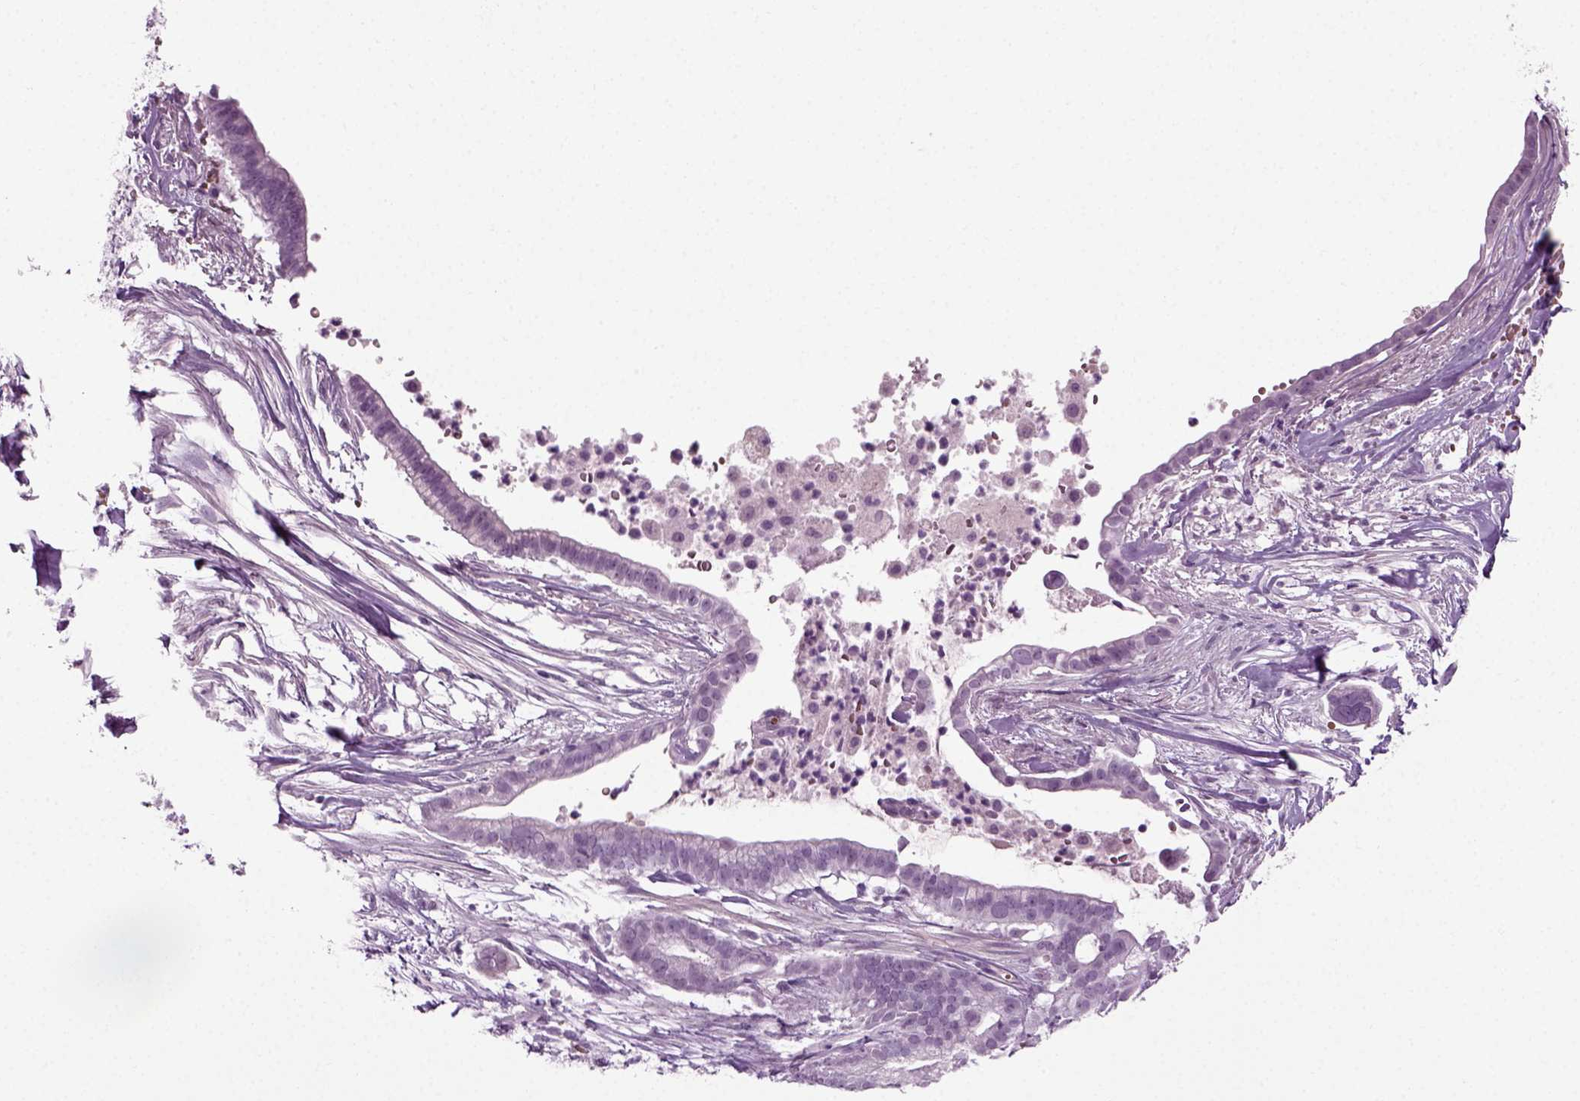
{"staining": {"intensity": "negative", "quantity": "none", "location": "none"}, "tissue": "pancreatic cancer", "cell_type": "Tumor cells", "image_type": "cancer", "snomed": [{"axis": "morphology", "description": "Adenocarcinoma, NOS"}, {"axis": "topography", "description": "Pancreas"}], "caption": "Tumor cells are negative for protein expression in human pancreatic cancer (adenocarcinoma).", "gene": "ZC2HC1C", "patient": {"sex": "male", "age": 61}}